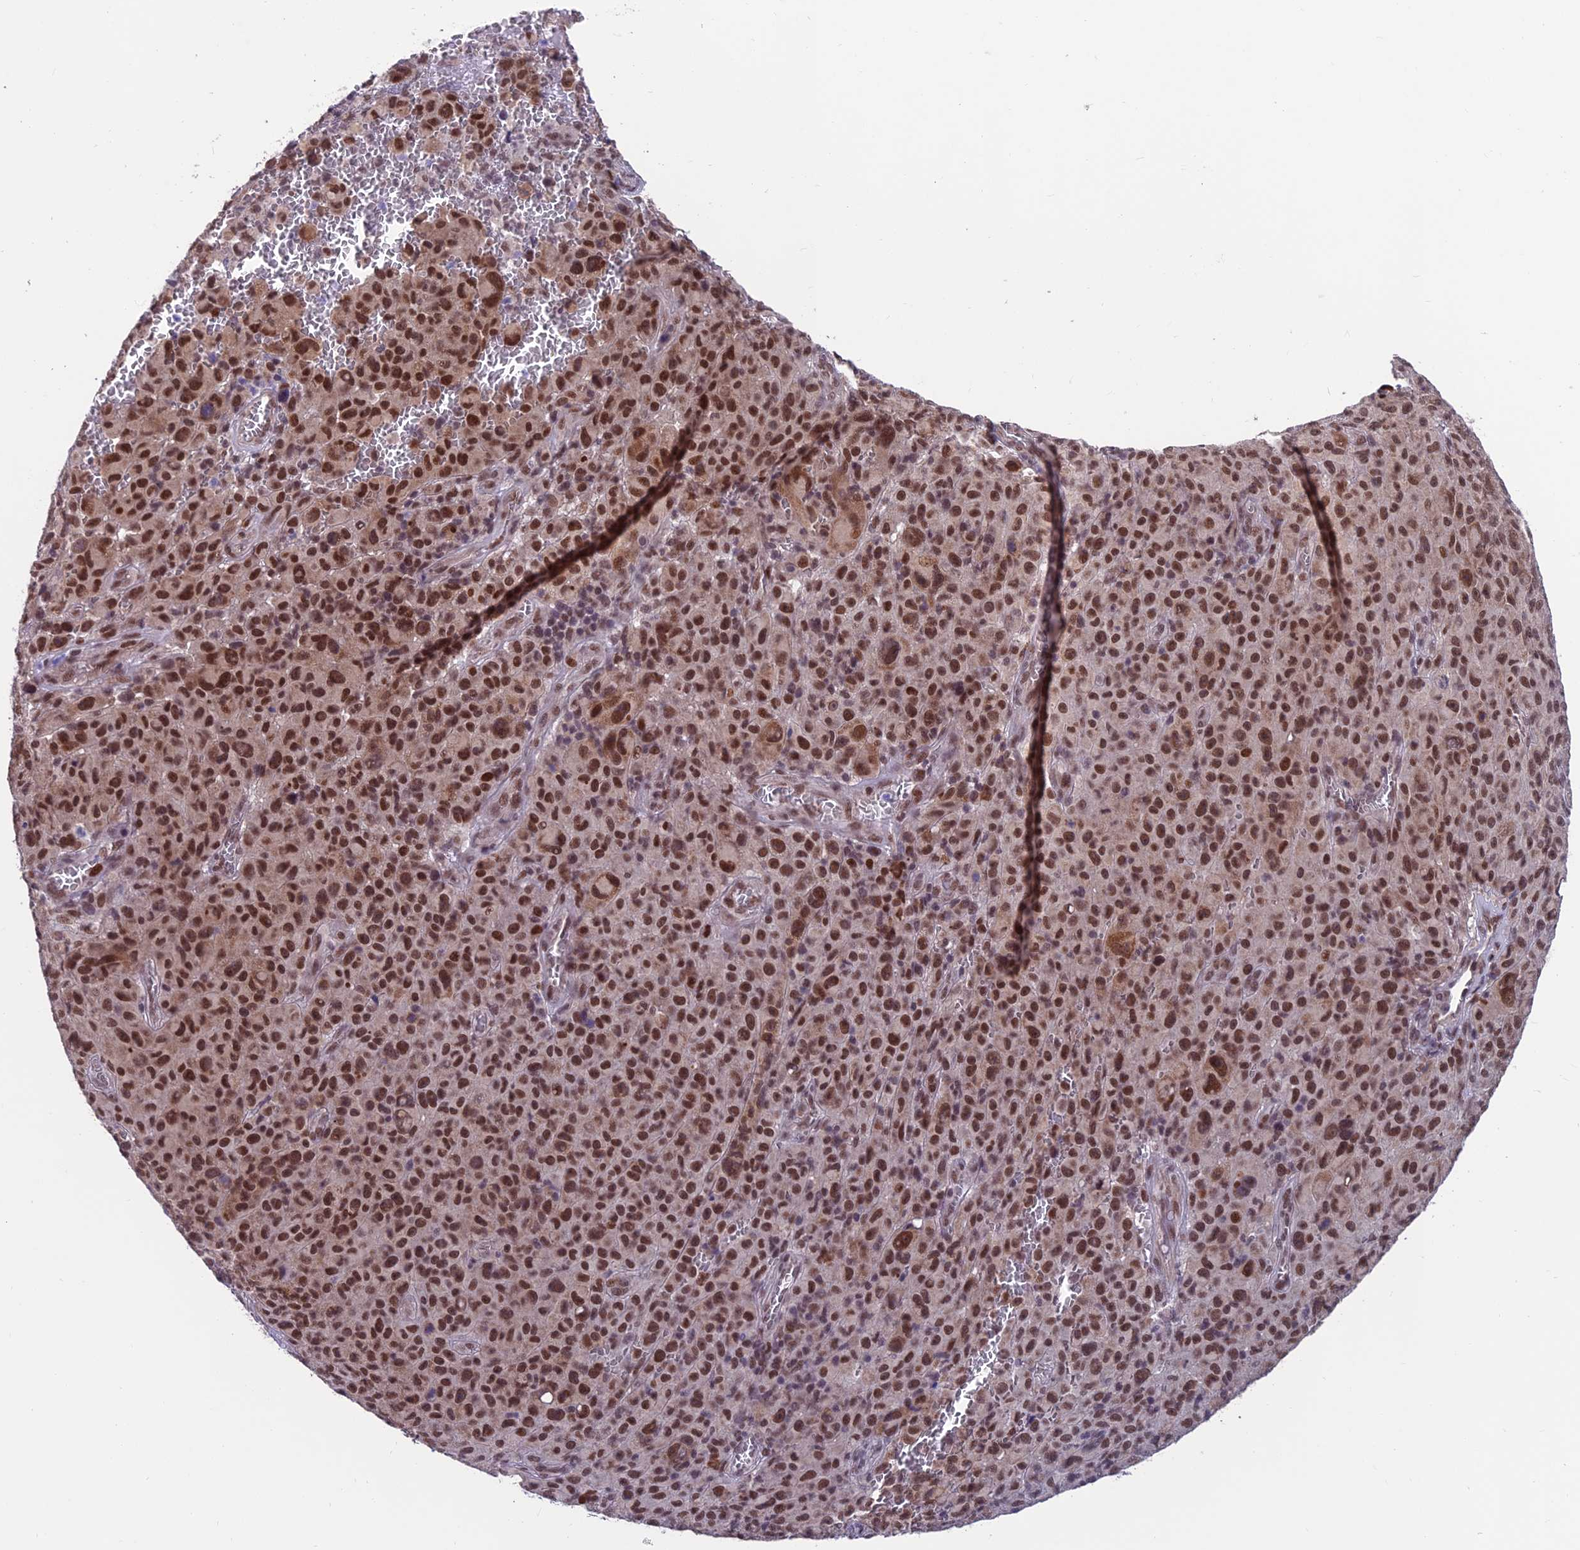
{"staining": {"intensity": "strong", "quantity": ">75%", "location": "nuclear"}, "tissue": "melanoma", "cell_type": "Tumor cells", "image_type": "cancer", "snomed": [{"axis": "morphology", "description": "Malignant melanoma, NOS"}, {"axis": "topography", "description": "Skin"}], "caption": "IHC micrograph of neoplastic tissue: melanoma stained using immunohistochemistry exhibits high levels of strong protein expression localized specifically in the nuclear of tumor cells, appearing as a nuclear brown color.", "gene": "KIAA1191", "patient": {"sex": "female", "age": 82}}